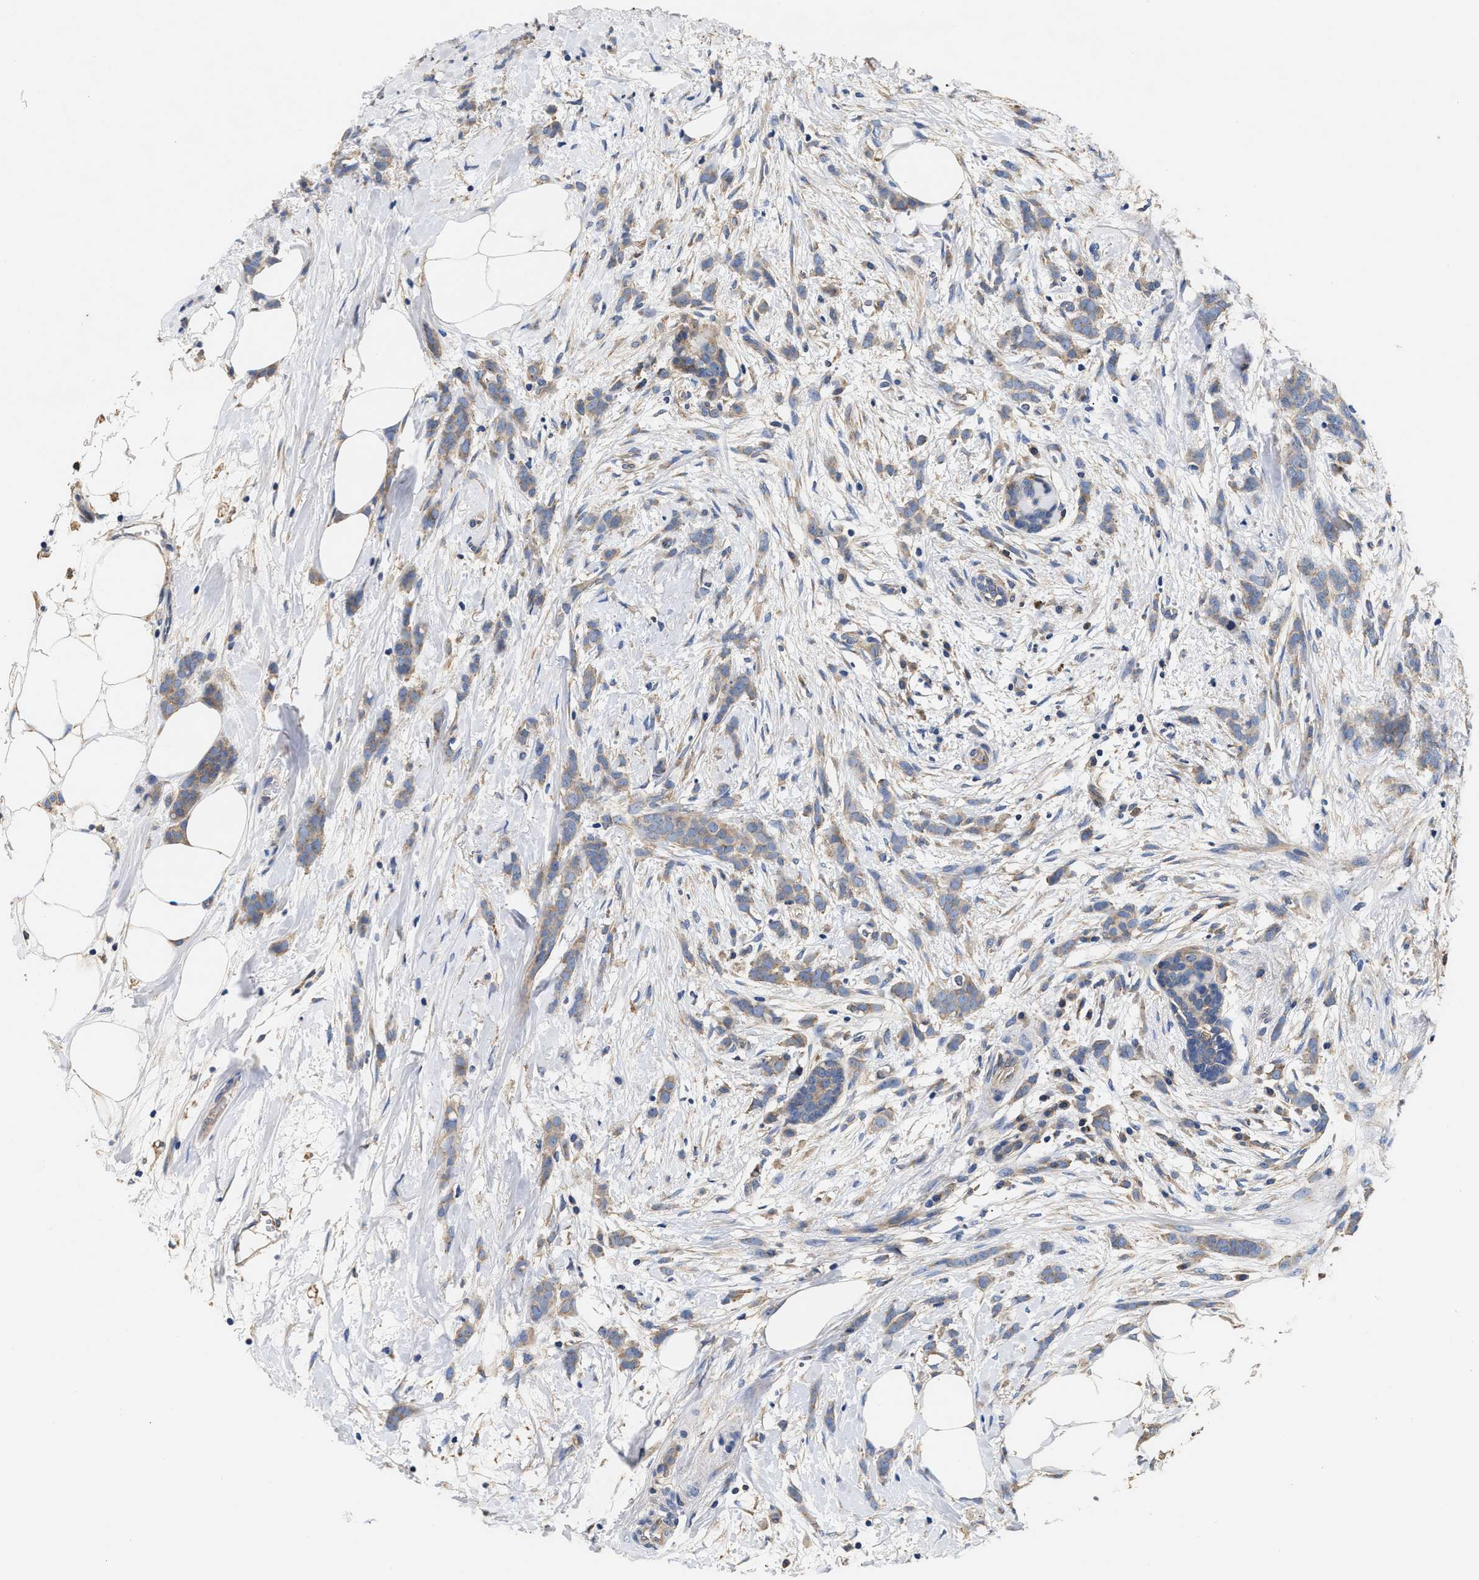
{"staining": {"intensity": "weak", "quantity": "<25%", "location": "cytoplasmic/membranous"}, "tissue": "breast cancer", "cell_type": "Tumor cells", "image_type": "cancer", "snomed": [{"axis": "morphology", "description": "Lobular carcinoma, in situ"}, {"axis": "morphology", "description": "Lobular carcinoma"}, {"axis": "topography", "description": "Breast"}], "caption": "Tumor cells are negative for protein expression in human breast cancer.", "gene": "KLB", "patient": {"sex": "female", "age": 41}}